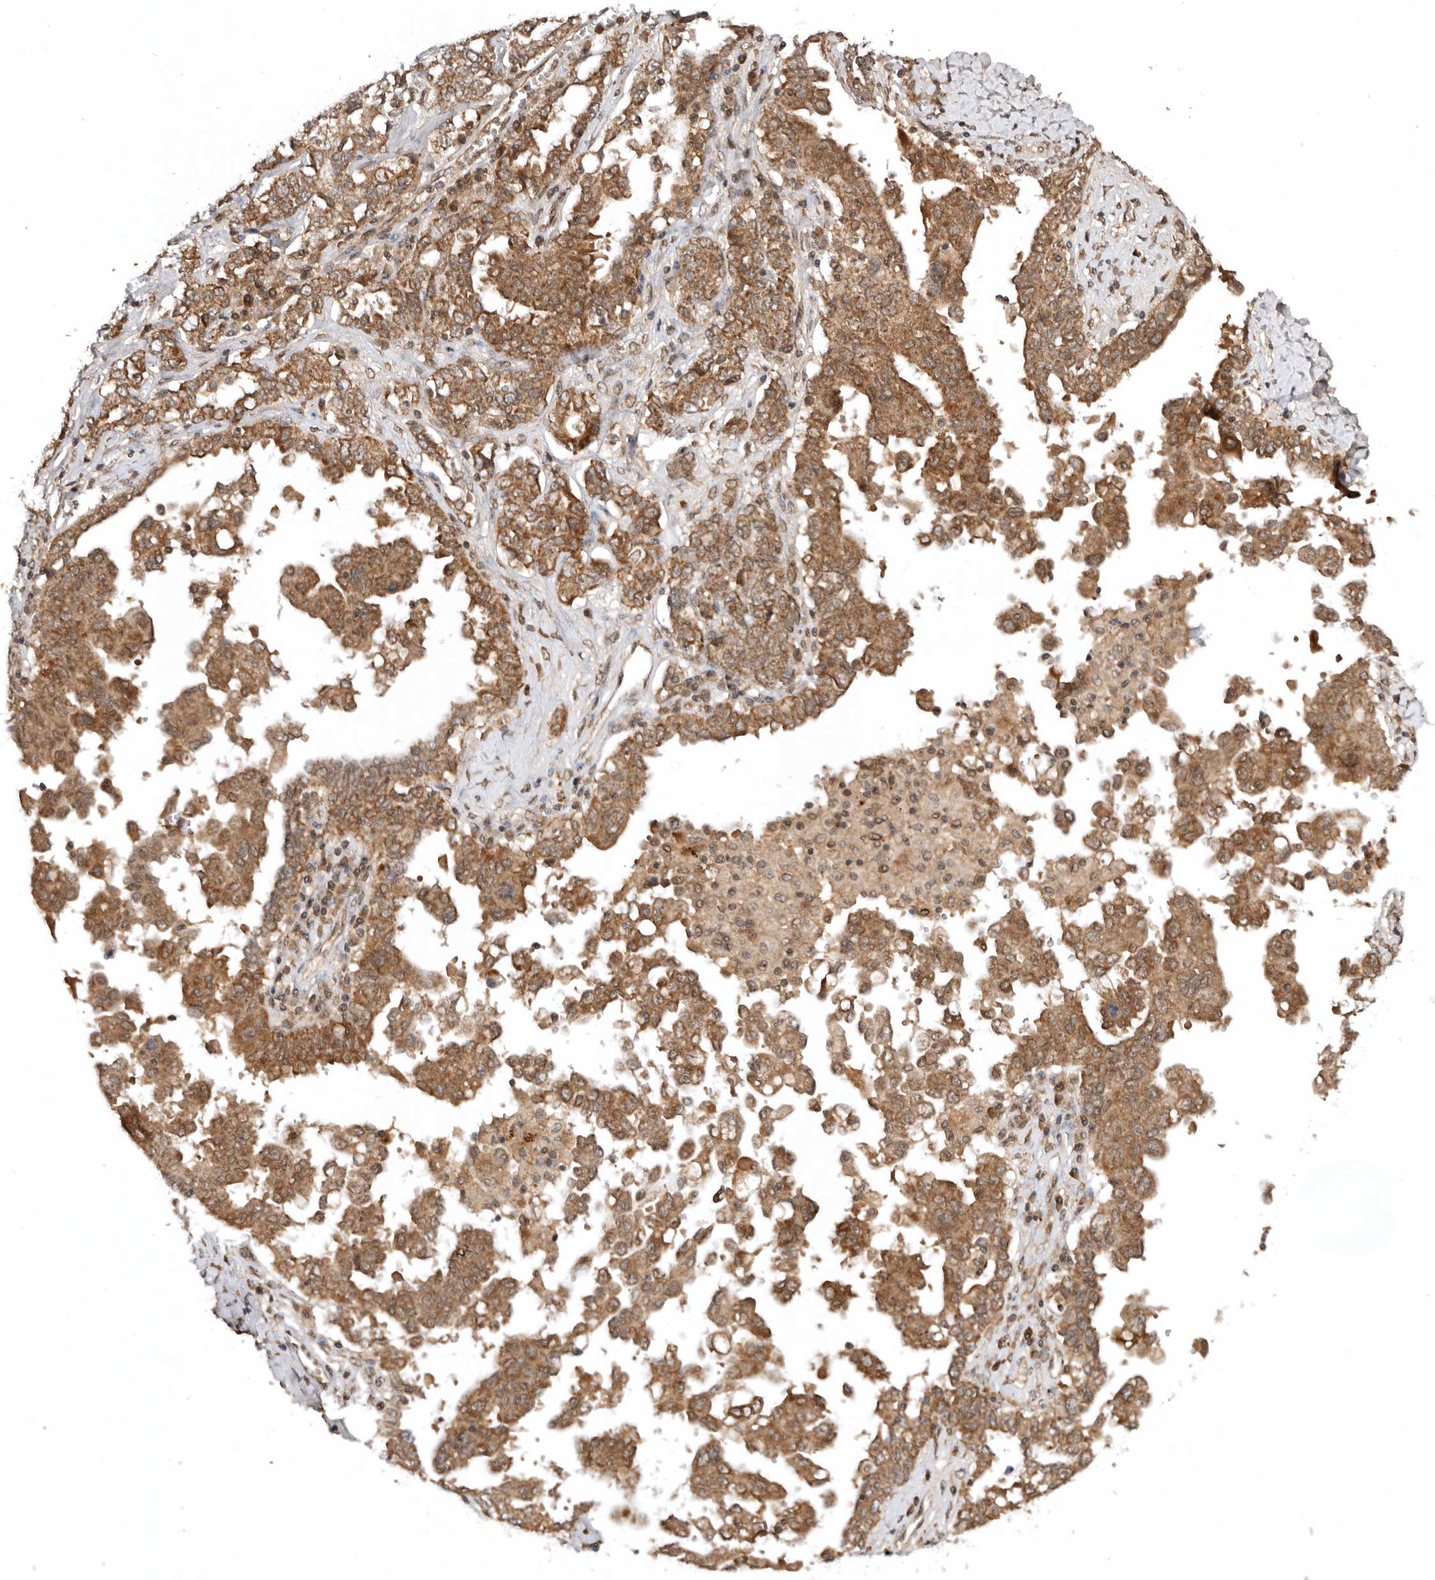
{"staining": {"intensity": "moderate", "quantity": ">75%", "location": "cytoplasmic/membranous"}, "tissue": "ovarian cancer", "cell_type": "Tumor cells", "image_type": "cancer", "snomed": [{"axis": "morphology", "description": "Carcinoma, endometroid"}, {"axis": "topography", "description": "Ovary"}], "caption": "Protein staining of ovarian cancer (endometroid carcinoma) tissue shows moderate cytoplasmic/membranous positivity in about >75% of tumor cells.", "gene": "TARS2", "patient": {"sex": "female", "age": 62}}